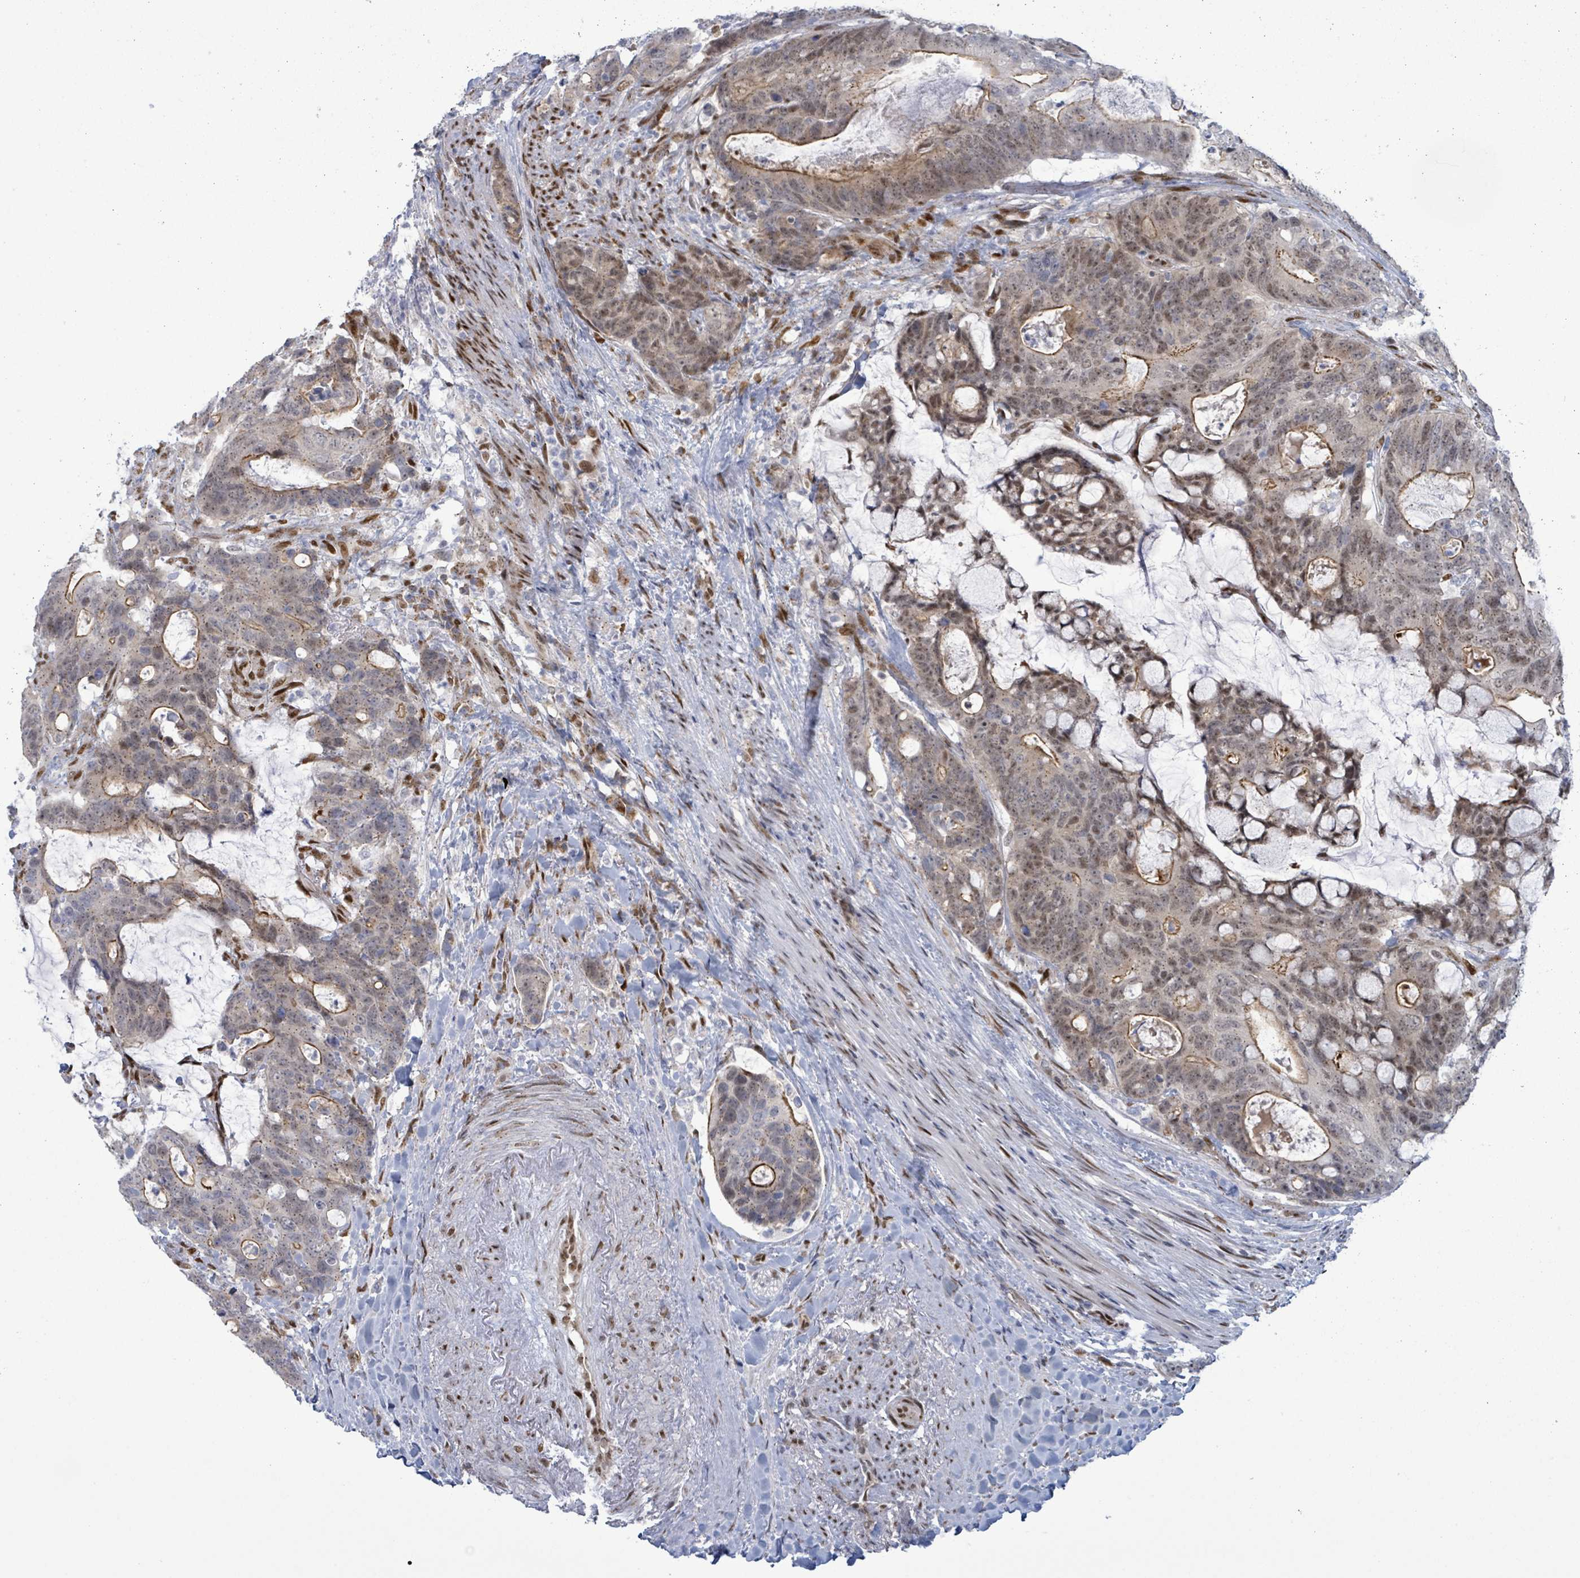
{"staining": {"intensity": "moderate", "quantity": "25%-75%", "location": "cytoplasmic/membranous,nuclear"}, "tissue": "colorectal cancer", "cell_type": "Tumor cells", "image_type": "cancer", "snomed": [{"axis": "morphology", "description": "Adenocarcinoma, NOS"}, {"axis": "topography", "description": "Colon"}], "caption": "Moderate cytoplasmic/membranous and nuclear staining for a protein is seen in approximately 25%-75% of tumor cells of colorectal adenocarcinoma using immunohistochemistry (IHC).", "gene": "TUSC1", "patient": {"sex": "female", "age": 82}}